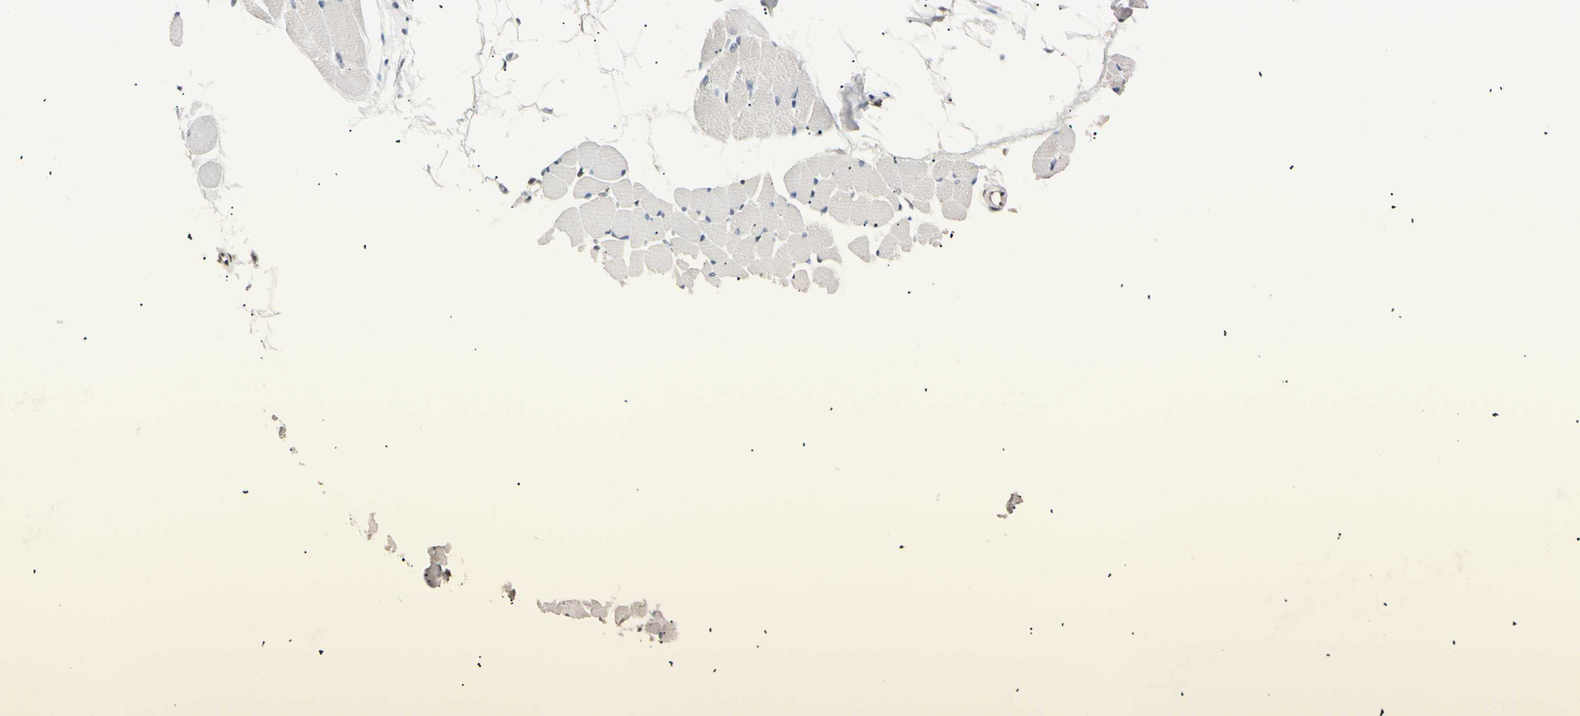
{"staining": {"intensity": "moderate", "quantity": "25%-75%", "location": "nuclear"}, "tissue": "skeletal muscle", "cell_type": "Myocytes", "image_type": "normal", "snomed": [{"axis": "morphology", "description": "Normal tissue, NOS"}, {"axis": "topography", "description": "Skeletal muscle"}, {"axis": "topography", "description": "Oral tissue"}, {"axis": "topography", "description": "Peripheral nerve tissue"}], "caption": "Immunohistochemical staining of unremarkable skeletal muscle shows medium levels of moderate nuclear positivity in about 25%-75% of myocytes. (Stains: DAB in brown, nuclei in blue, Microscopy: brightfield microscopy at high magnification).", "gene": "SMARCA5", "patient": {"sex": "female", "age": 84}}